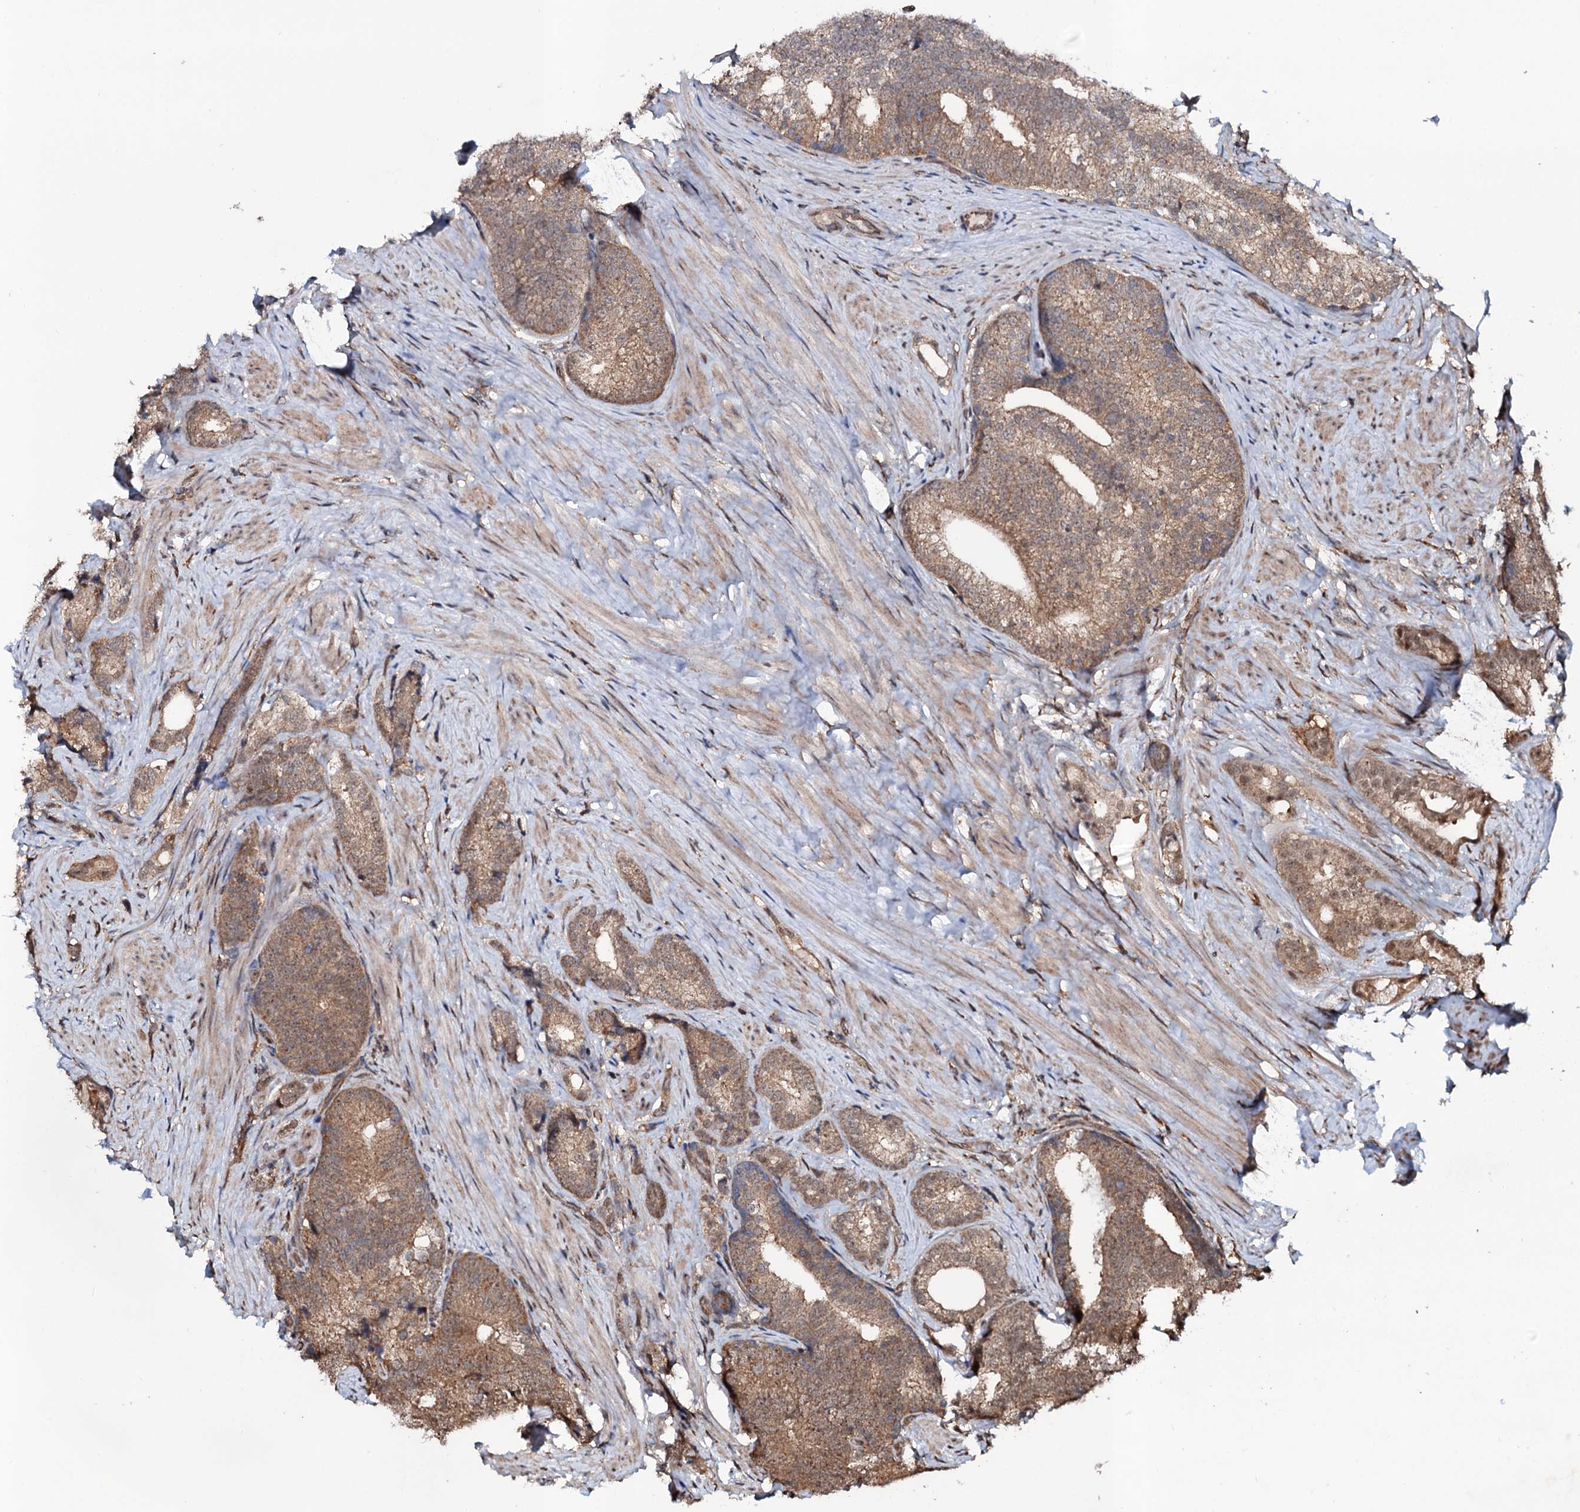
{"staining": {"intensity": "moderate", "quantity": ">75%", "location": "cytoplasmic/membranous"}, "tissue": "prostate cancer", "cell_type": "Tumor cells", "image_type": "cancer", "snomed": [{"axis": "morphology", "description": "Adenocarcinoma, Low grade"}, {"axis": "topography", "description": "Prostate"}], "caption": "Prostate adenocarcinoma (low-grade) was stained to show a protein in brown. There is medium levels of moderate cytoplasmic/membranous staining in approximately >75% of tumor cells.", "gene": "COG6", "patient": {"sex": "male", "age": 71}}